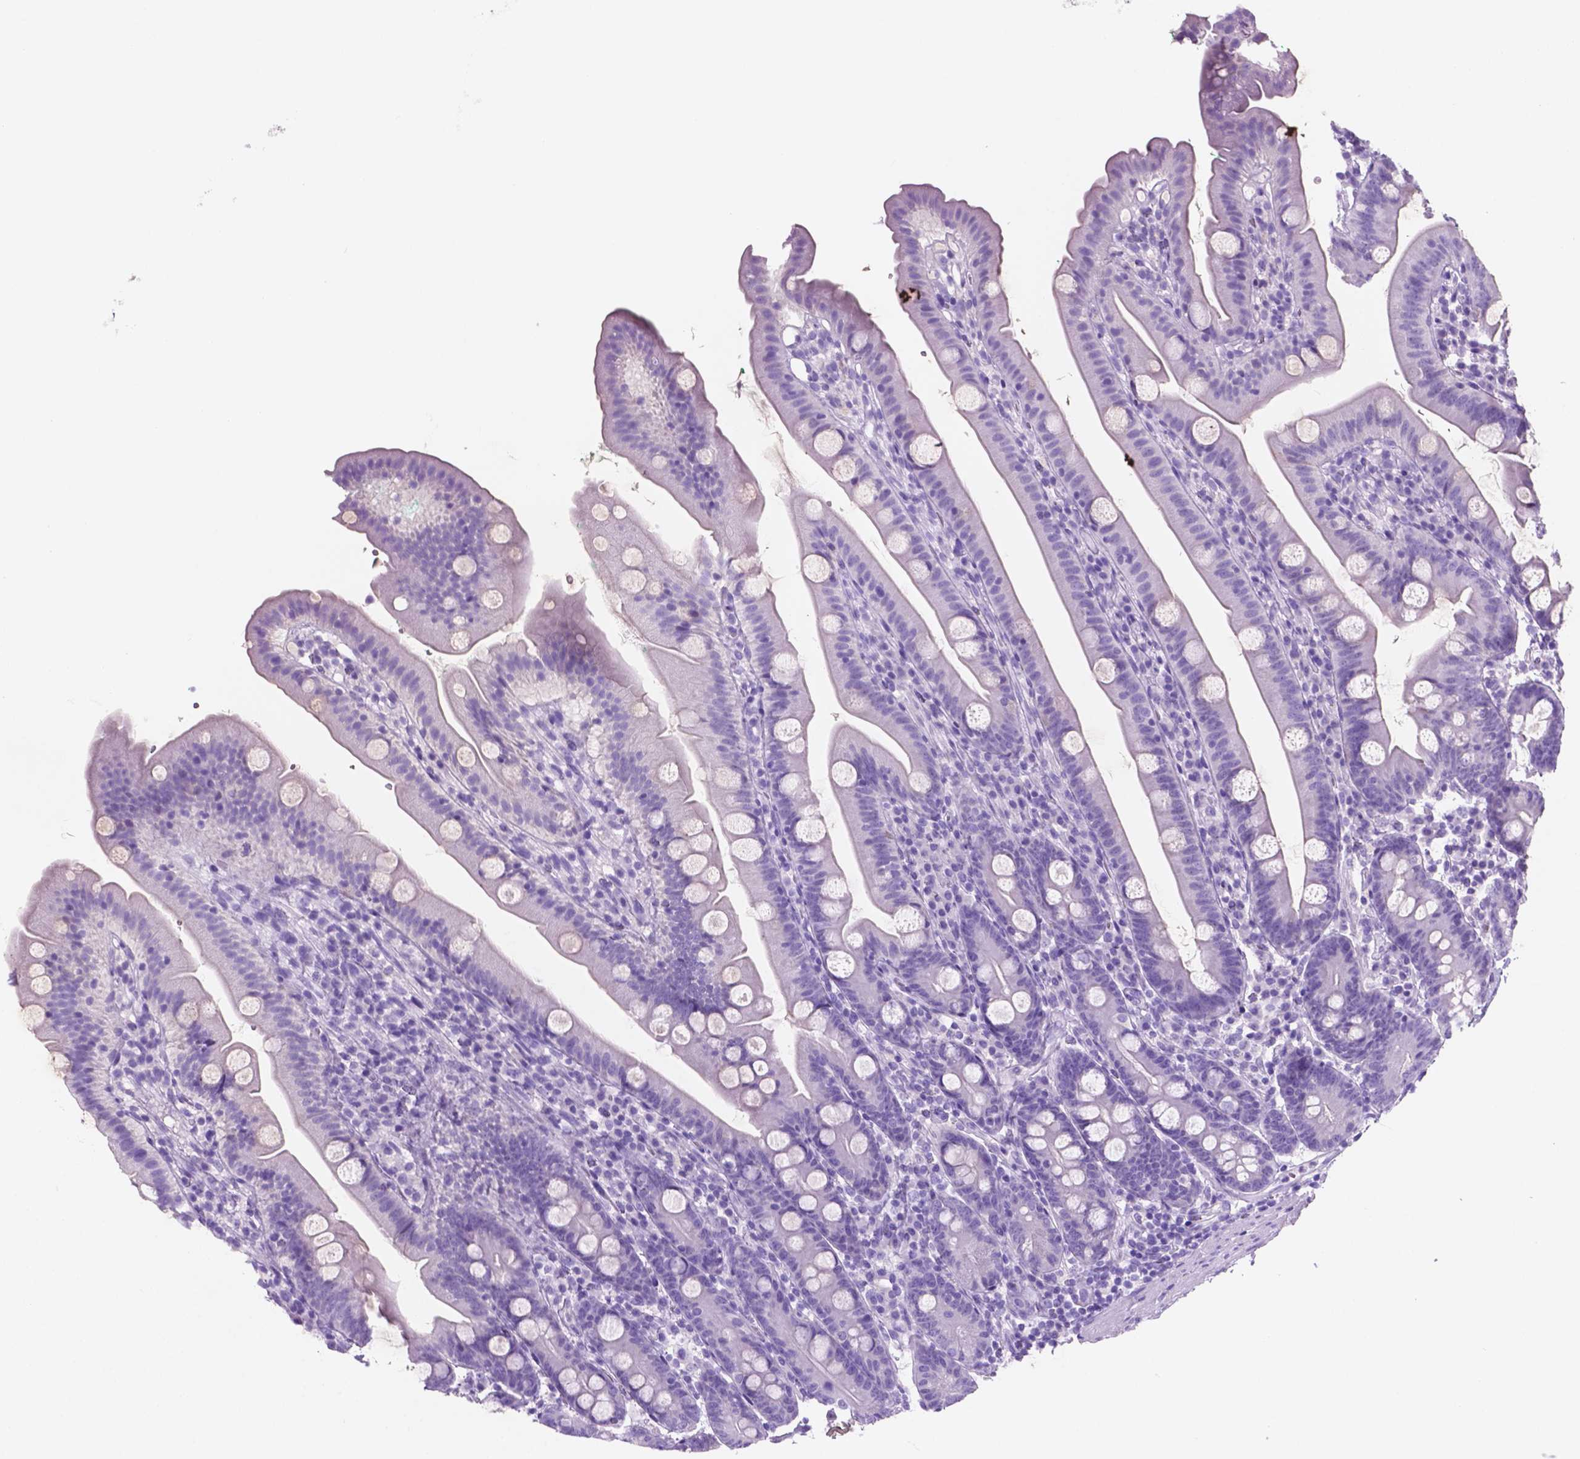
{"staining": {"intensity": "negative", "quantity": "none", "location": "none"}, "tissue": "duodenum", "cell_type": "Glandular cells", "image_type": "normal", "snomed": [{"axis": "morphology", "description": "Normal tissue, NOS"}, {"axis": "topography", "description": "Duodenum"}], "caption": "An immunohistochemistry photomicrograph of unremarkable duodenum is shown. There is no staining in glandular cells of duodenum.", "gene": "POU4F1", "patient": {"sex": "female", "age": 67}}